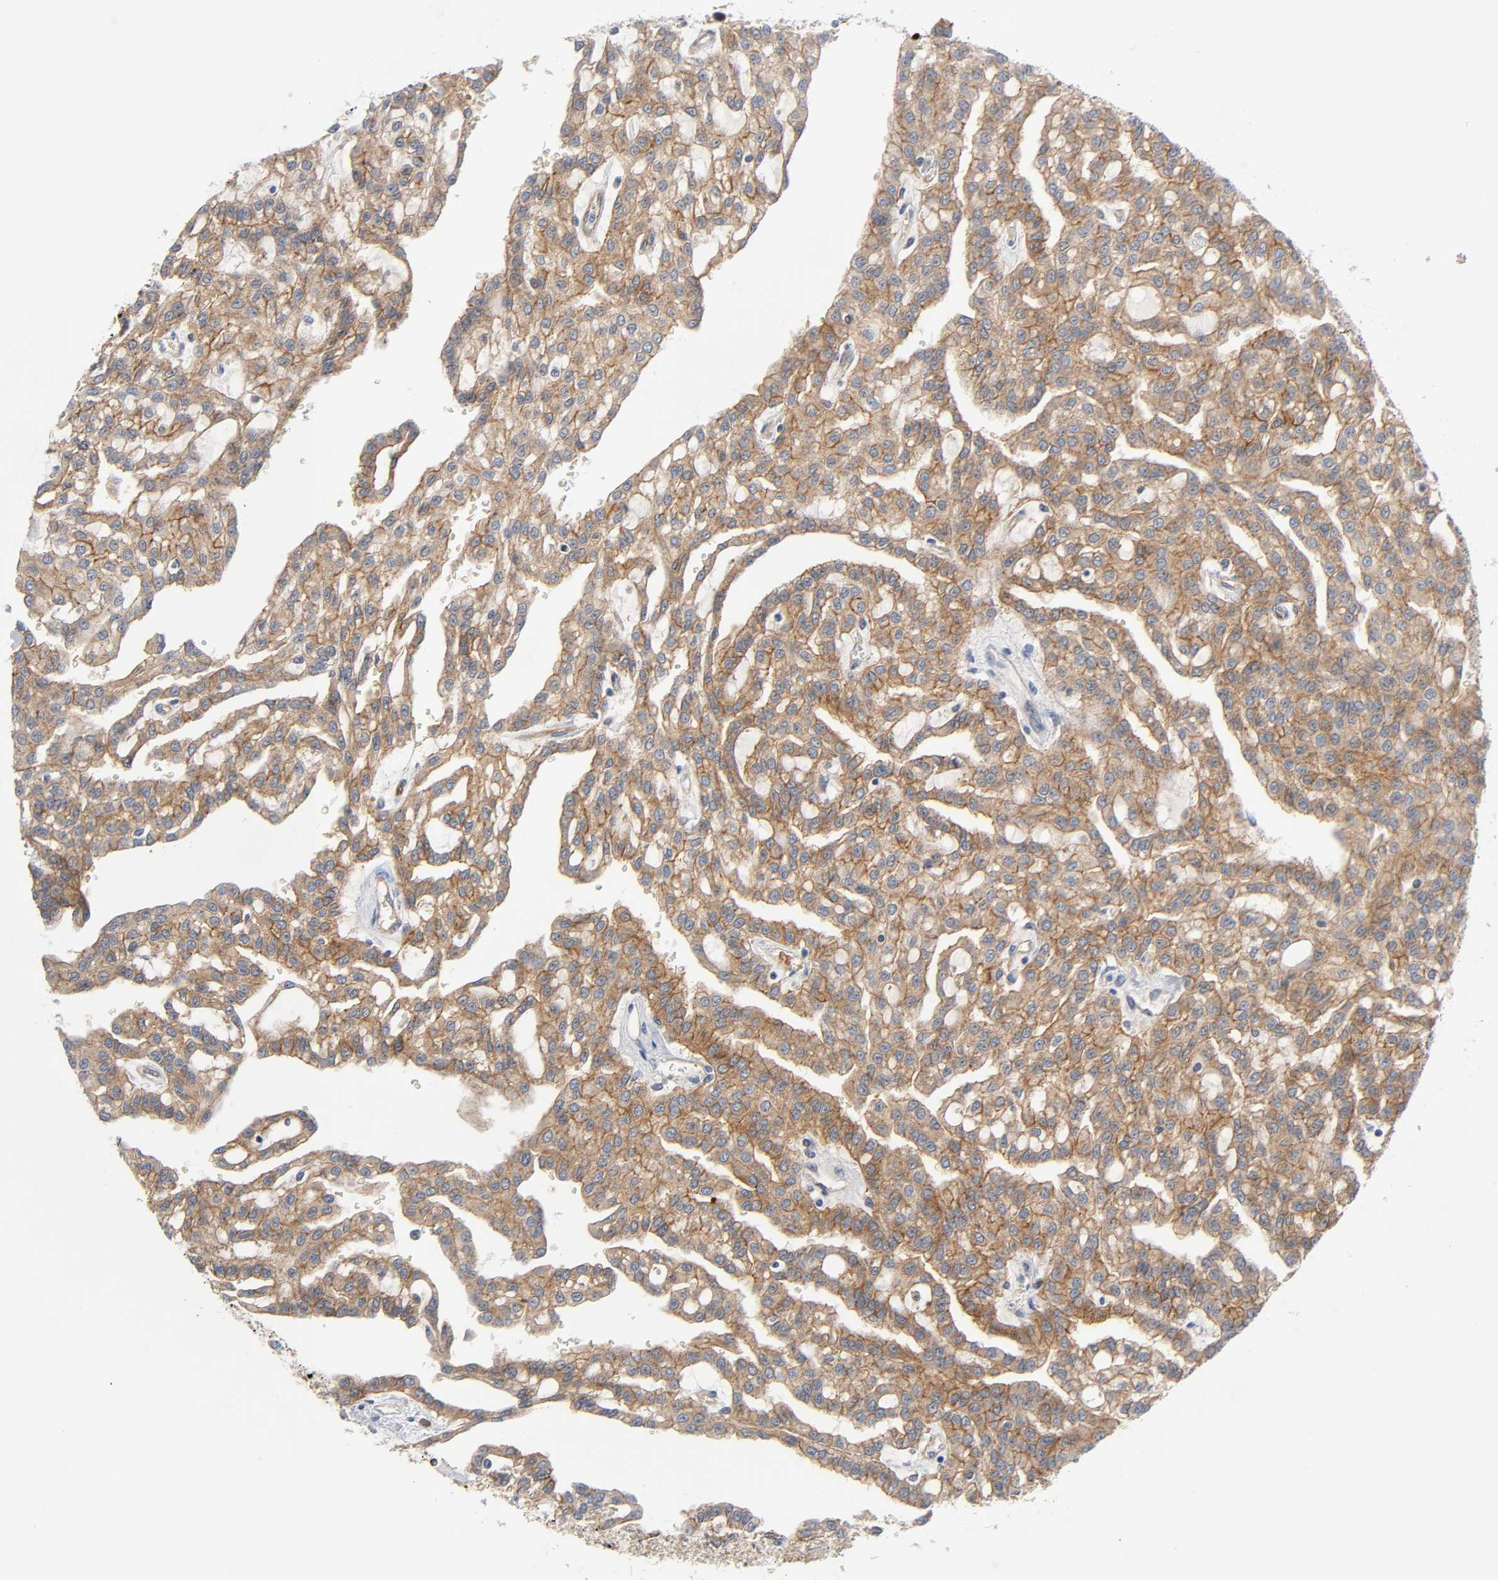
{"staining": {"intensity": "moderate", "quantity": ">75%", "location": "cytoplasmic/membranous"}, "tissue": "renal cancer", "cell_type": "Tumor cells", "image_type": "cancer", "snomed": [{"axis": "morphology", "description": "Adenocarcinoma, NOS"}, {"axis": "topography", "description": "Kidney"}], "caption": "Renal cancer stained with IHC reveals moderate cytoplasmic/membranous expression in about >75% of tumor cells.", "gene": "CD2AP", "patient": {"sex": "male", "age": 63}}